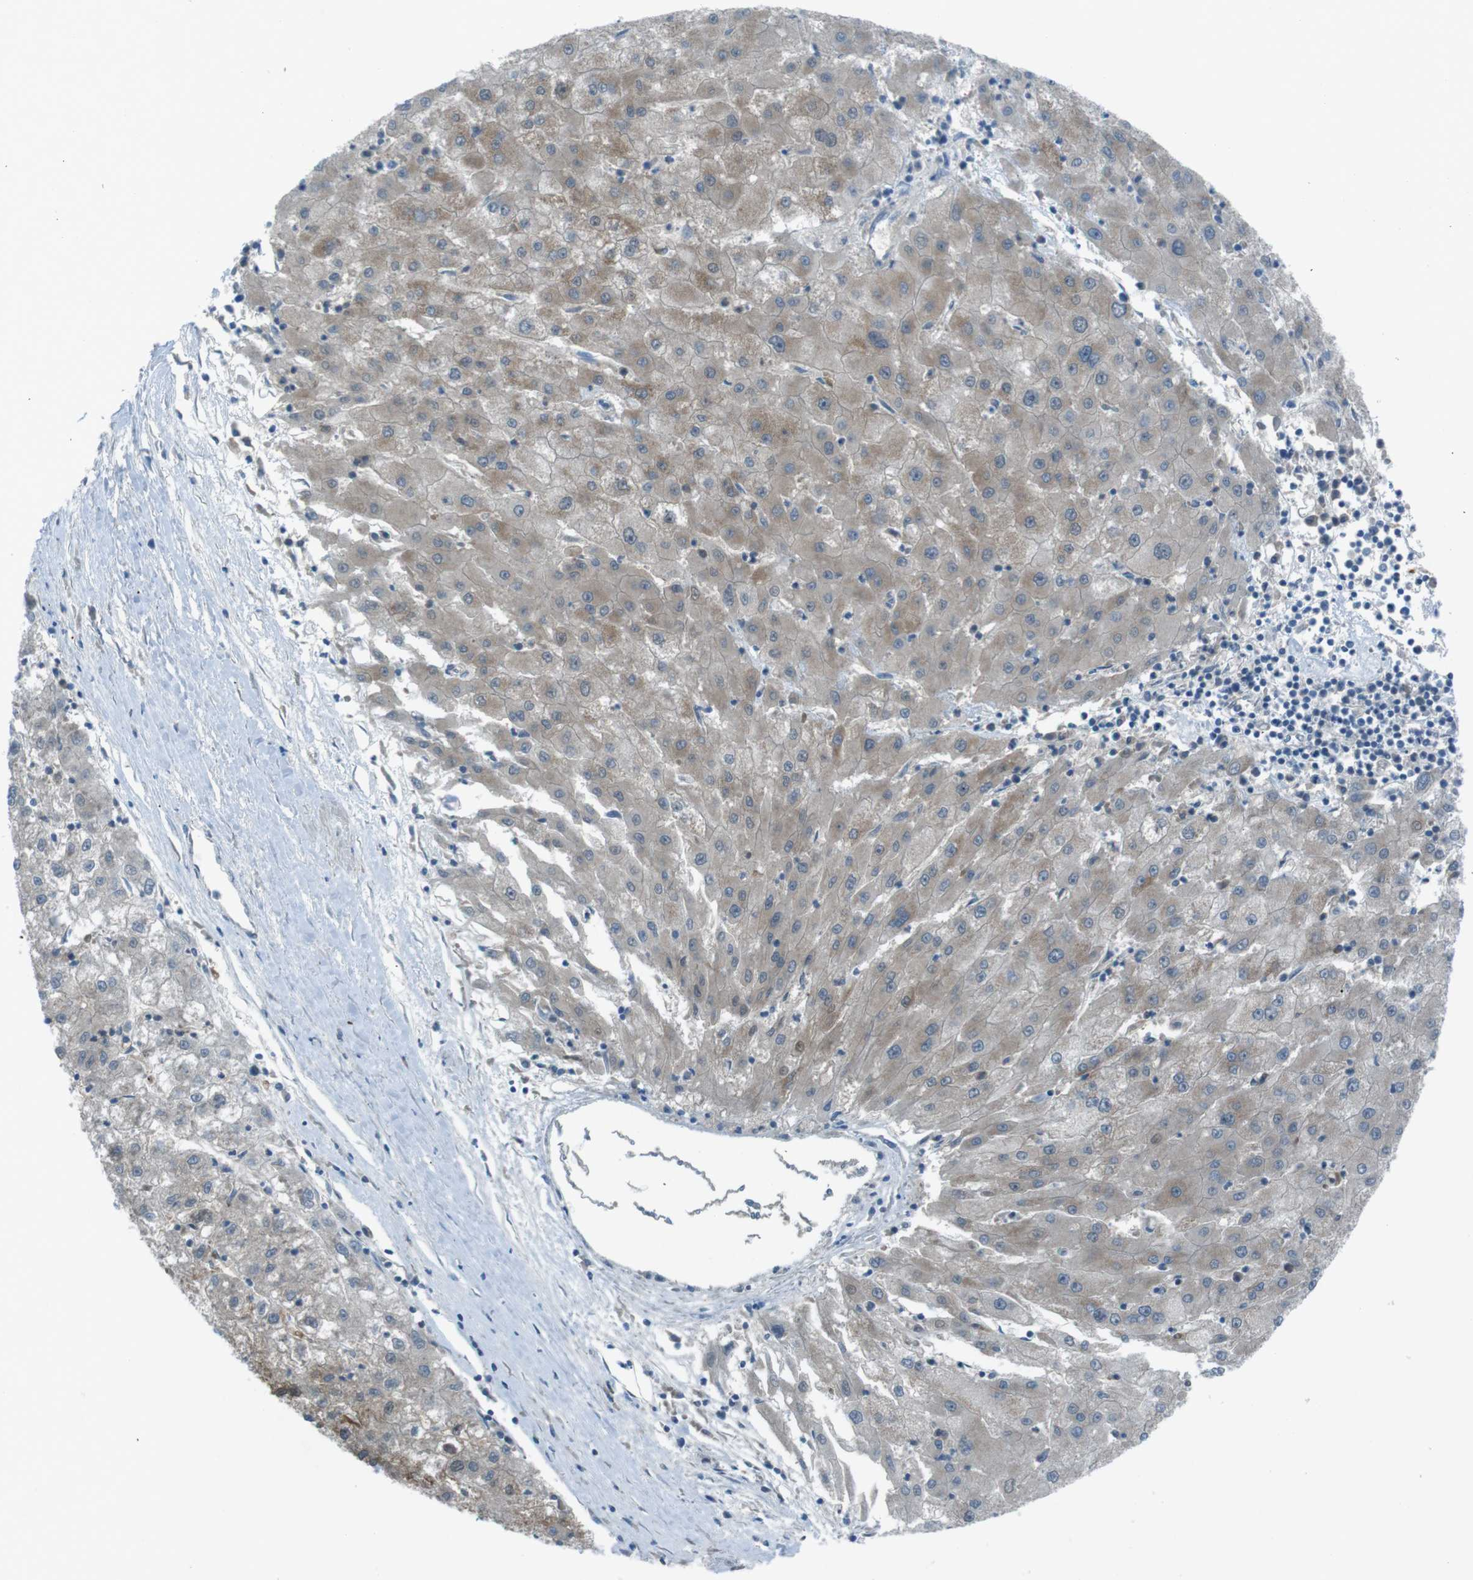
{"staining": {"intensity": "moderate", "quantity": "<25%", "location": "cytoplasmic/membranous"}, "tissue": "liver cancer", "cell_type": "Tumor cells", "image_type": "cancer", "snomed": [{"axis": "morphology", "description": "Carcinoma, Hepatocellular, NOS"}, {"axis": "topography", "description": "Liver"}], "caption": "Immunohistochemistry (IHC) image of neoplastic tissue: liver cancer stained using immunohistochemistry displays low levels of moderate protein expression localized specifically in the cytoplasmic/membranous of tumor cells, appearing as a cytoplasmic/membranous brown color.", "gene": "ZDHHC20", "patient": {"sex": "male", "age": 72}}